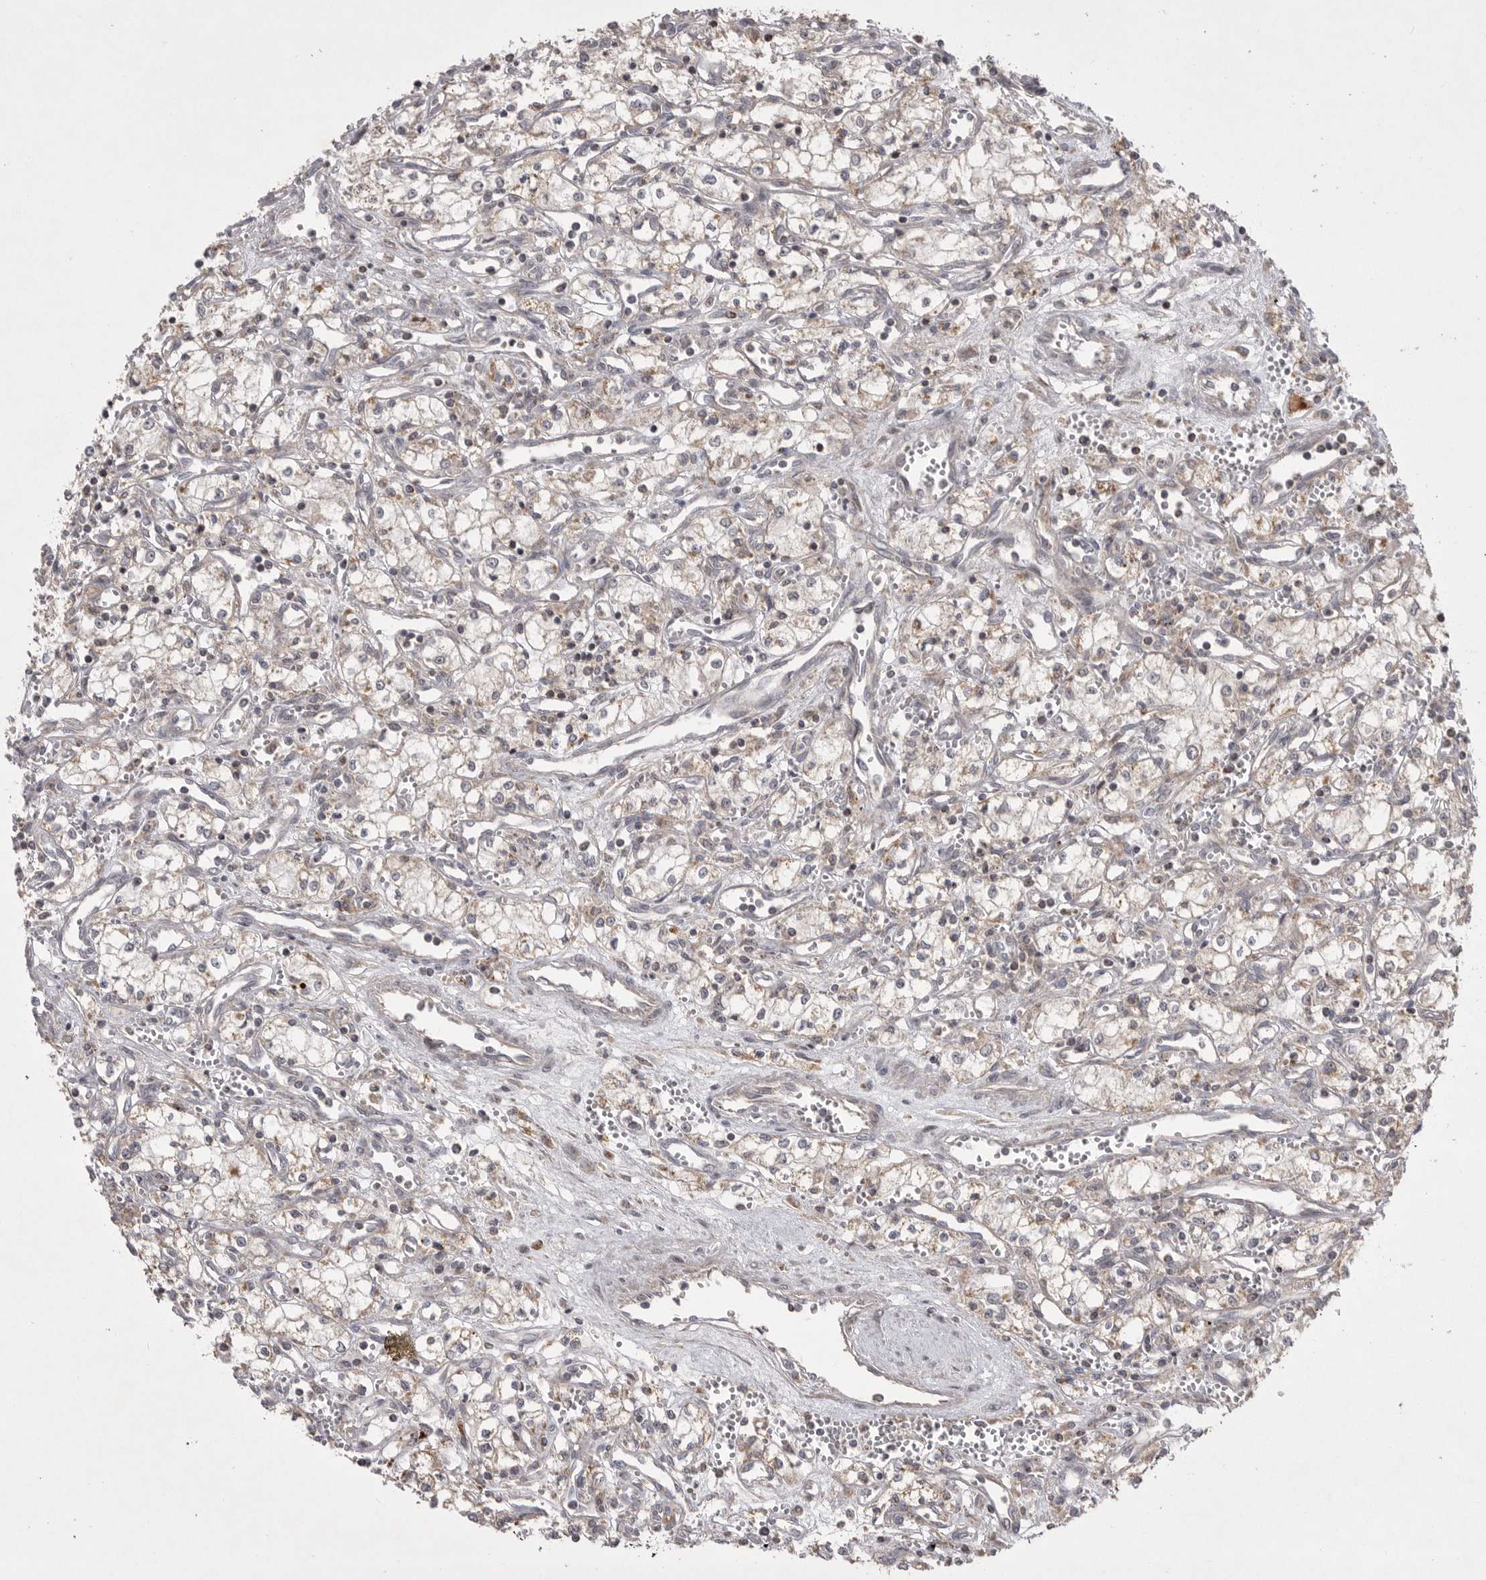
{"staining": {"intensity": "weak", "quantity": ">75%", "location": "cytoplasmic/membranous"}, "tissue": "renal cancer", "cell_type": "Tumor cells", "image_type": "cancer", "snomed": [{"axis": "morphology", "description": "Adenocarcinoma, NOS"}, {"axis": "topography", "description": "Kidney"}], "caption": "Immunohistochemical staining of adenocarcinoma (renal) demonstrates low levels of weak cytoplasmic/membranous protein positivity in approximately >75% of tumor cells. (Brightfield microscopy of DAB IHC at high magnification).", "gene": "KYAT3", "patient": {"sex": "male", "age": 59}}